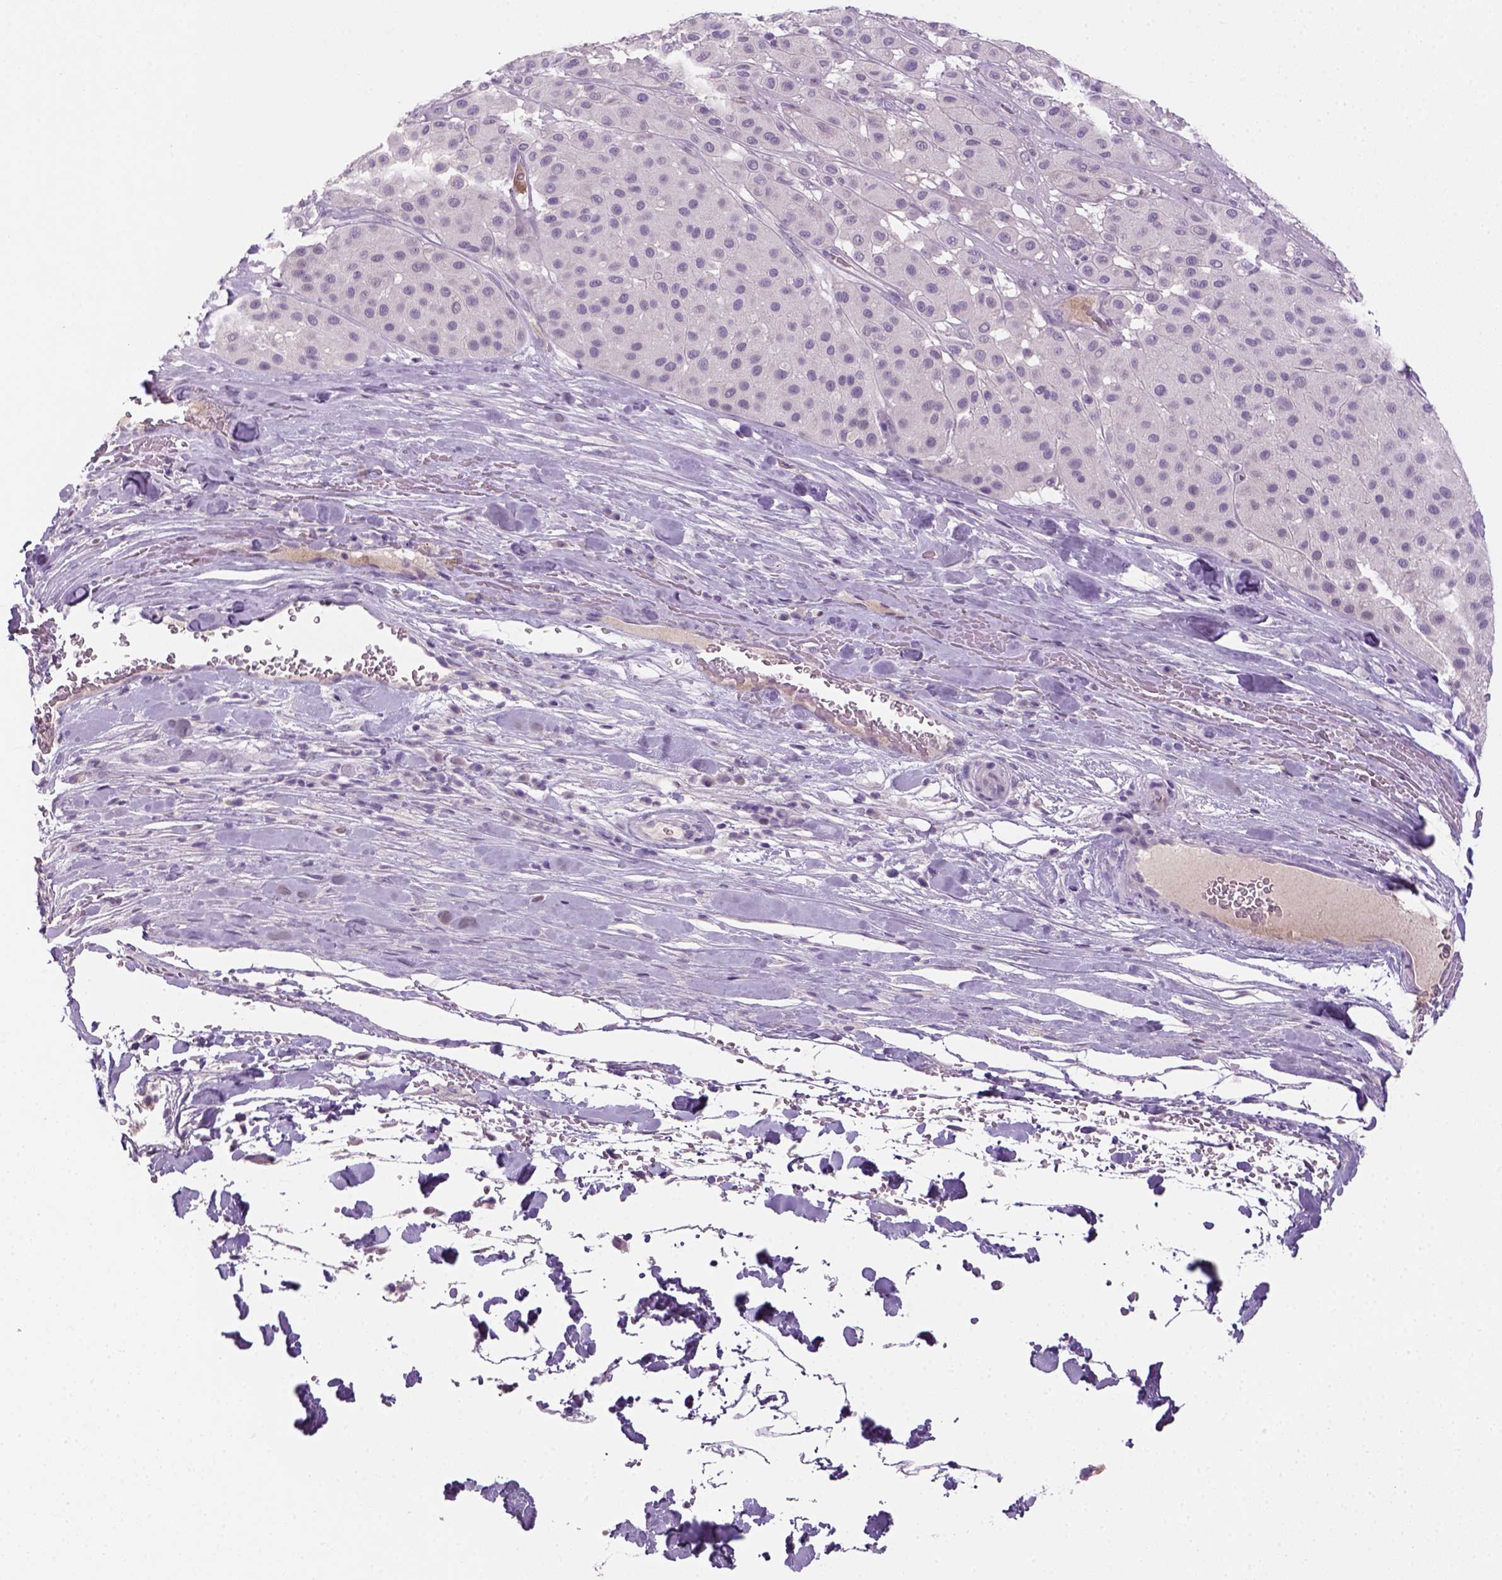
{"staining": {"intensity": "negative", "quantity": "none", "location": "none"}, "tissue": "melanoma", "cell_type": "Tumor cells", "image_type": "cancer", "snomed": [{"axis": "morphology", "description": "Malignant melanoma, Metastatic site"}, {"axis": "topography", "description": "Smooth muscle"}], "caption": "The image exhibits no significant expression in tumor cells of melanoma. (DAB (3,3'-diaminobenzidine) IHC visualized using brightfield microscopy, high magnification).", "gene": "GFI1B", "patient": {"sex": "male", "age": 41}}